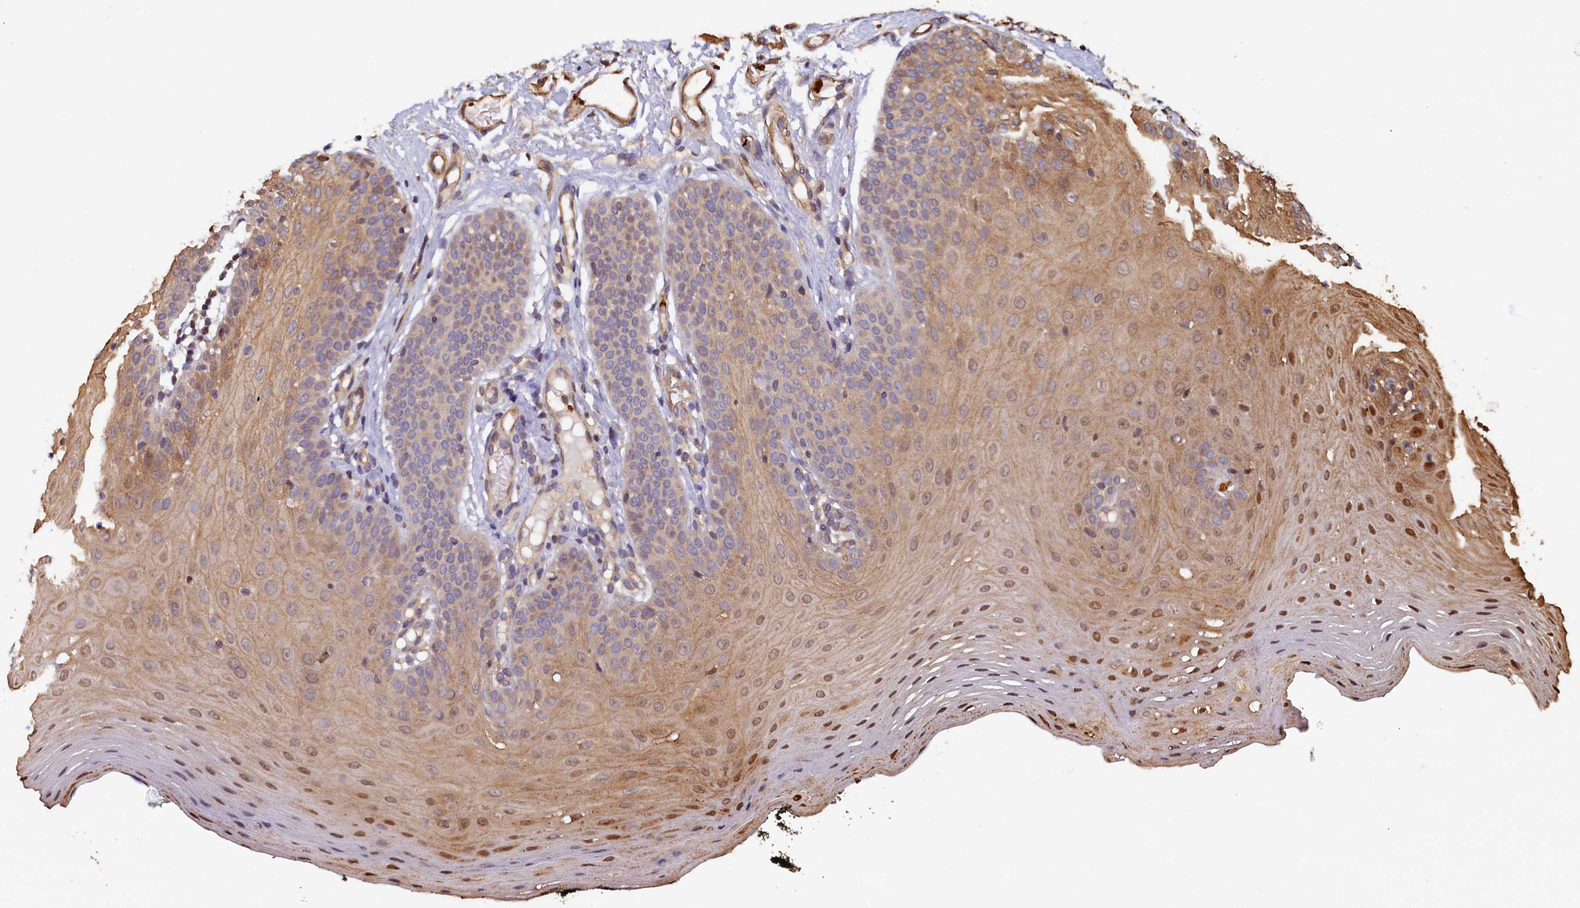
{"staining": {"intensity": "moderate", "quantity": ">75%", "location": "cytoplasmic/membranous,nuclear"}, "tissue": "oral mucosa", "cell_type": "Squamous epithelial cells", "image_type": "normal", "snomed": [{"axis": "morphology", "description": "Normal tissue, NOS"}, {"axis": "topography", "description": "Oral tissue"}], "caption": "Immunohistochemical staining of unremarkable oral mucosa reveals medium levels of moderate cytoplasmic/membranous,nuclear expression in about >75% of squamous epithelial cells. (brown staining indicates protein expression, while blue staining denotes nuclei).", "gene": "CCDC102B", "patient": {"sex": "male", "age": 74}}